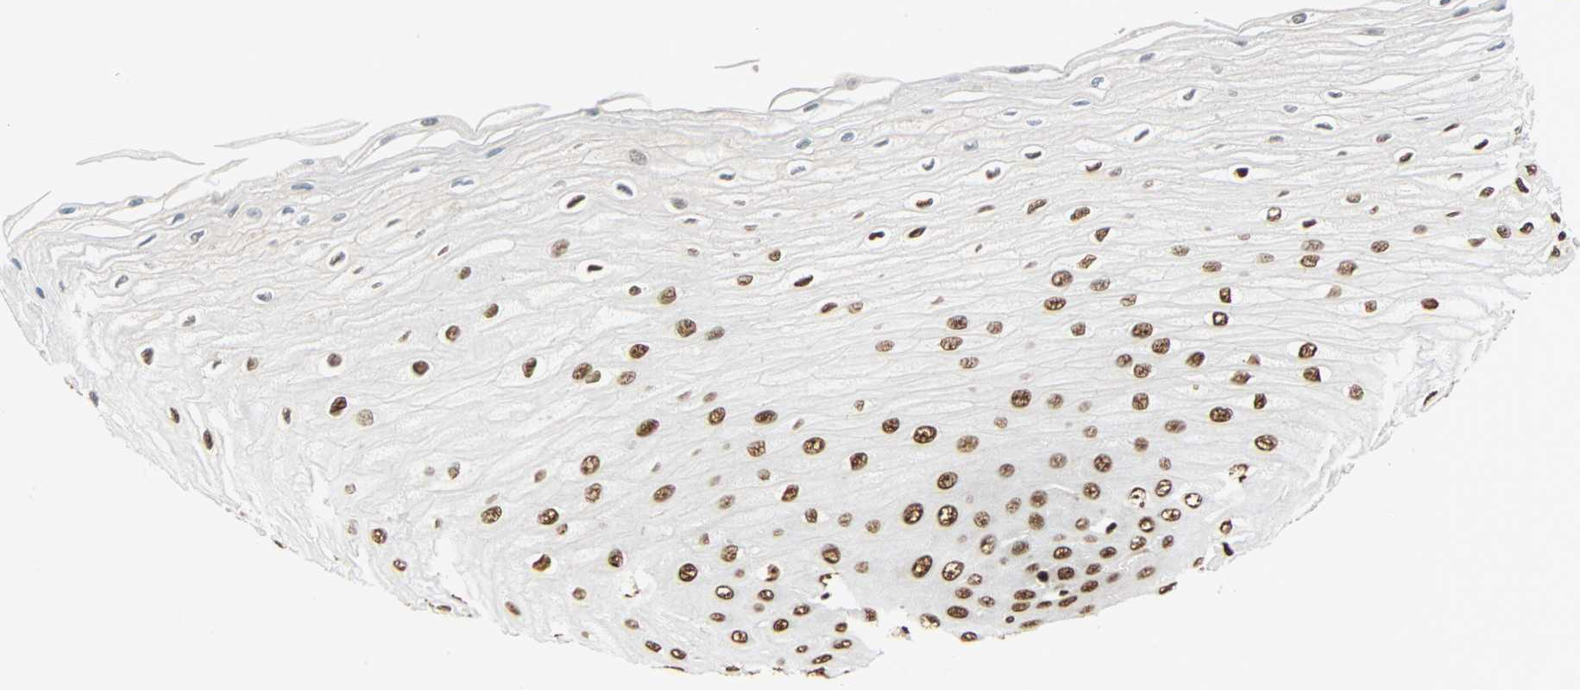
{"staining": {"intensity": "moderate", "quantity": ">75%", "location": "nuclear"}, "tissue": "esophagus", "cell_type": "Squamous epithelial cells", "image_type": "normal", "snomed": [{"axis": "morphology", "description": "Normal tissue, NOS"}, {"axis": "morphology", "description": "Squamous cell carcinoma, NOS"}, {"axis": "topography", "description": "Esophagus"}], "caption": "Immunohistochemical staining of unremarkable human esophagus demonstrates >75% levels of moderate nuclear protein expression in approximately >75% of squamous epithelial cells.", "gene": "CDK12", "patient": {"sex": "male", "age": 65}}